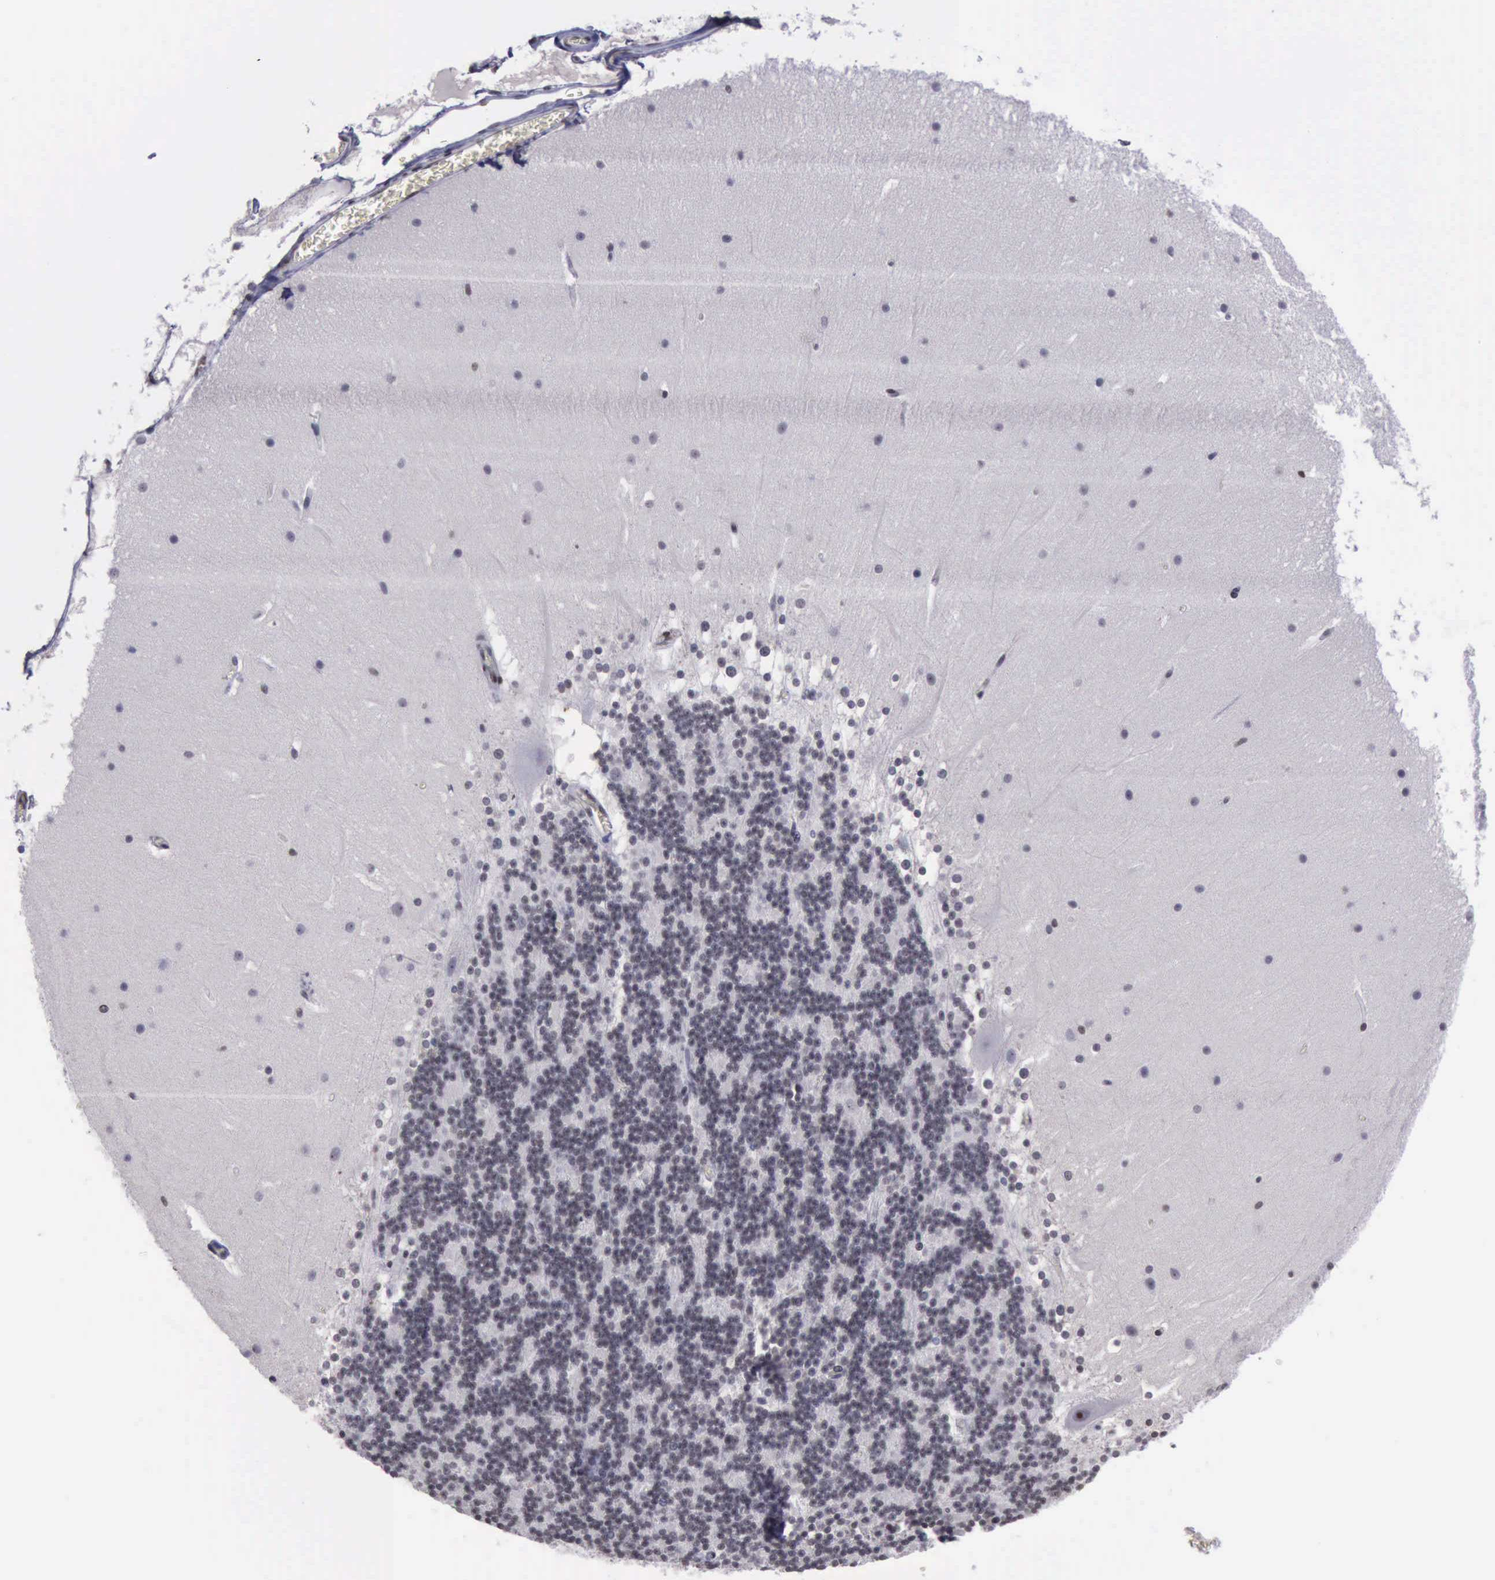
{"staining": {"intensity": "negative", "quantity": "none", "location": "none"}, "tissue": "cerebellum", "cell_type": "Cells in granular layer", "image_type": "normal", "snomed": [{"axis": "morphology", "description": "Normal tissue, NOS"}, {"axis": "topography", "description": "Cerebellum"}], "caption": "Immunohistochemistry photomicrograph of benign cerebellum: cerebellum stained with DAB (3,3'-diaminobenzidine) reveals no significant protein expression in cells in granular layer.", "gene": "YY1", "patient": {"sex": "female", "age": 19}}